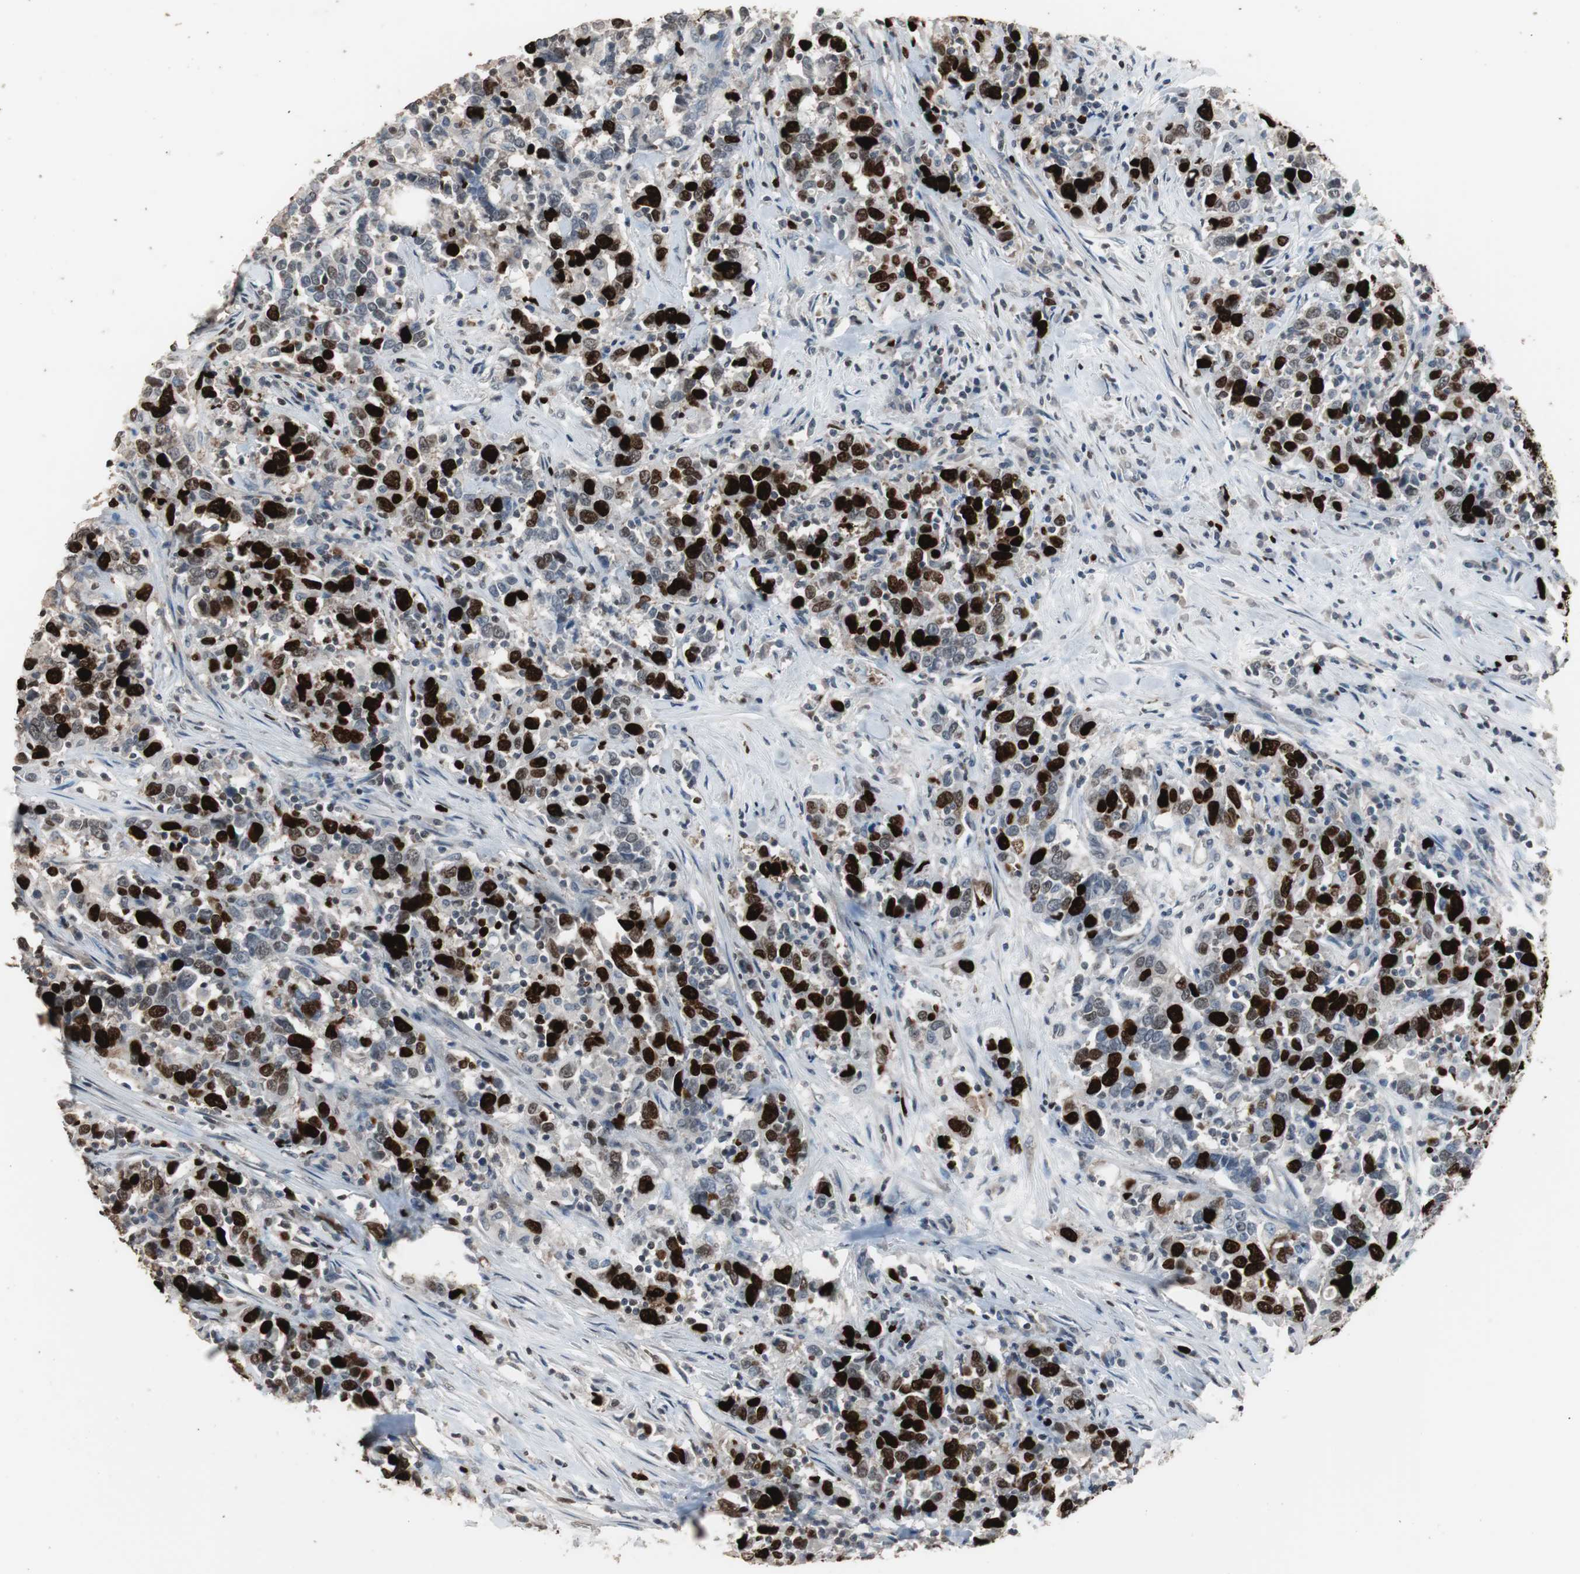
{"staining": {"intensity": "strong", "quantity": ">75%", "location": "nuclear"}, "tissue": "urothelial cancer", "cell_type": "Tumor cells", "image_type": "cancer", "snomed": [{"axis": "morphology", "description": "Urothelial carcinoma, High grade"}, {"axis": "topography", "description": "Urinary bladder"}], "caption": "Brown immunohistochemical staining in urothelial cancer exhibits strong nuclear staining in about >75% of tumor cells.", "gene": "TOP2A", "patient": {"sex": "male", "age": 61}}